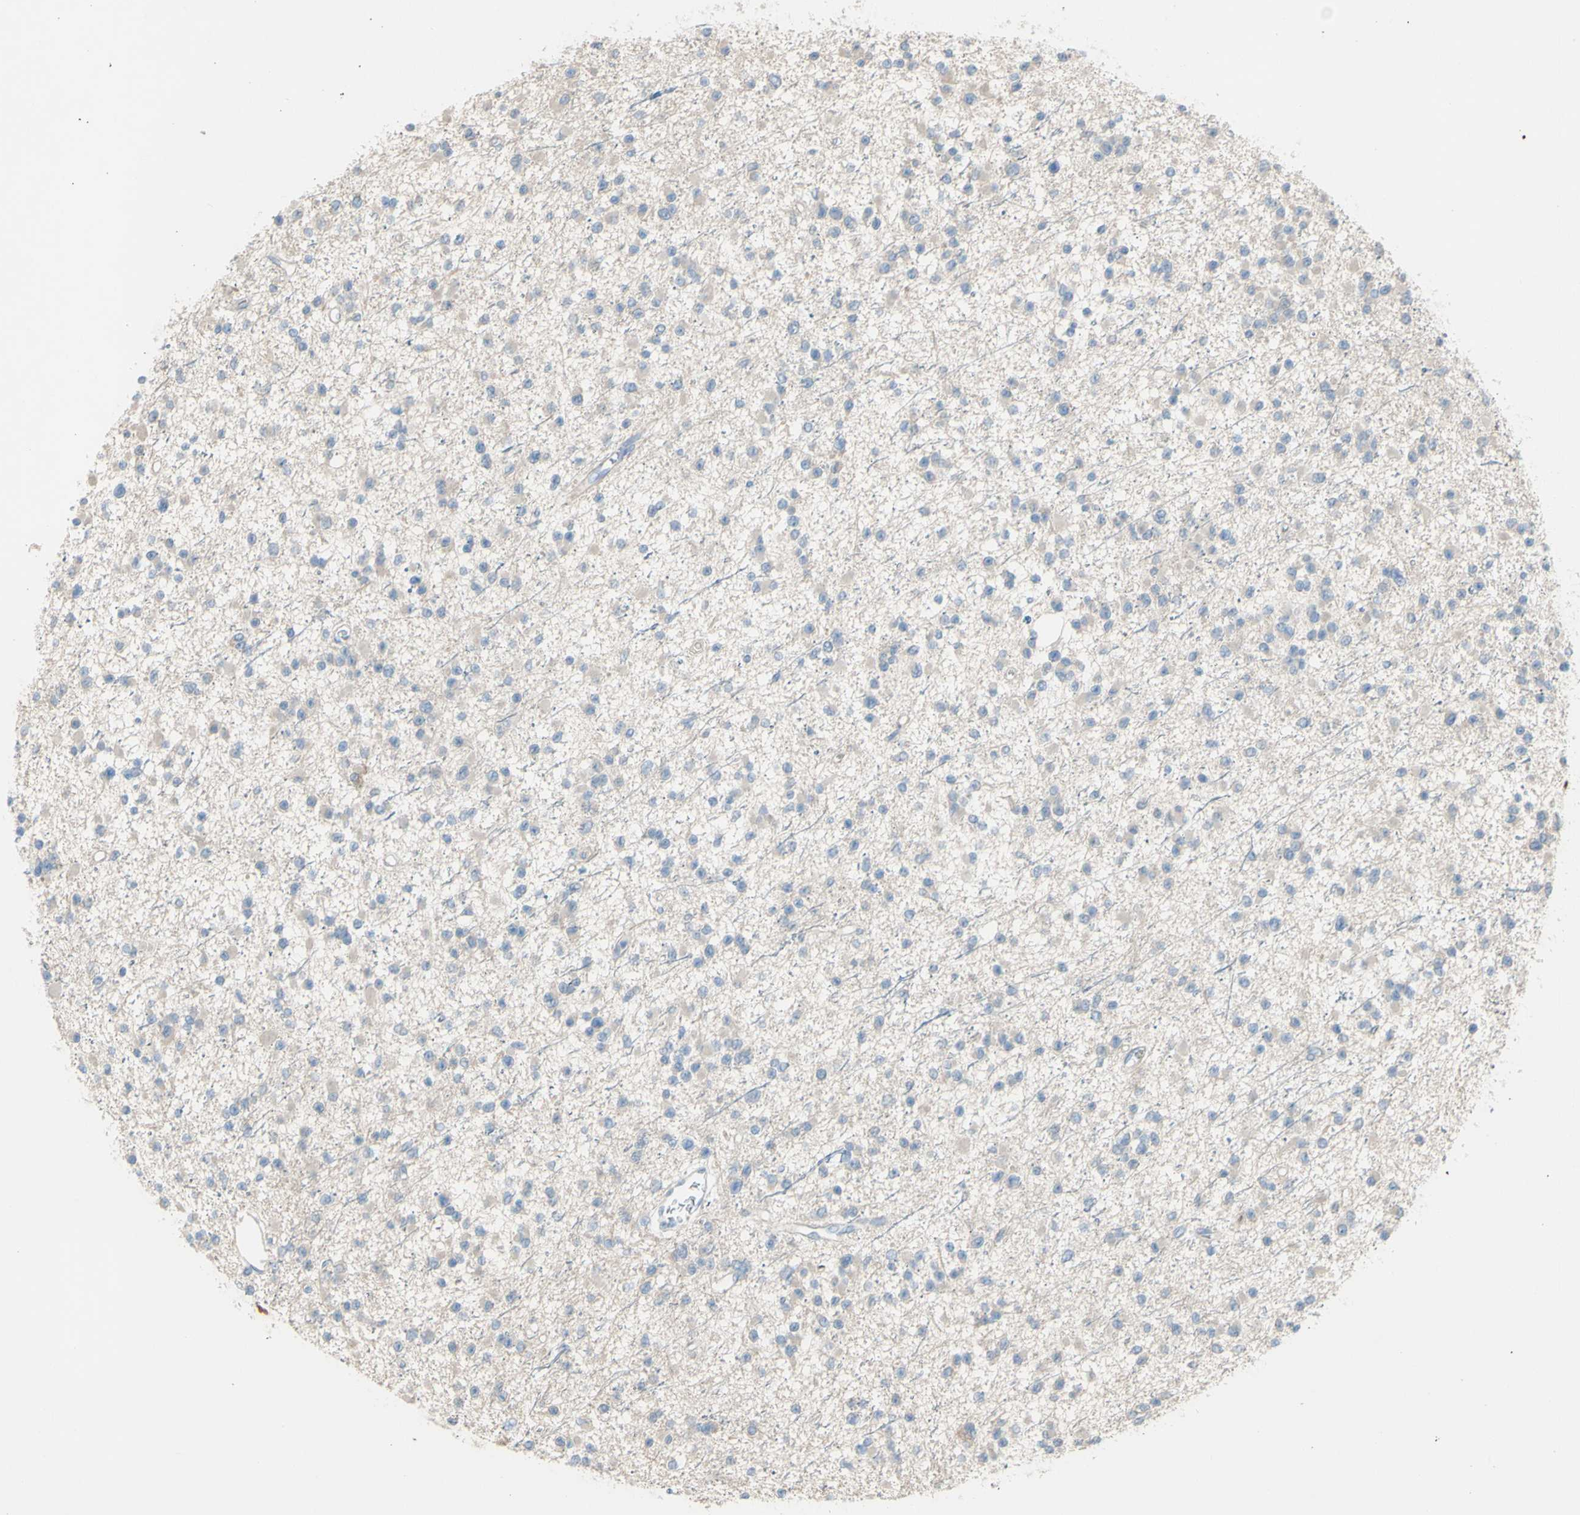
{"staining": {"intensity": "negative", "quantity": "none", "location": "none"}, "tissue": "glioma", "cell_type": "Tumor cells", "image_type": "cancer", "snomed": [{"axis": "morphology", "description": "Glioma, malignant, Low grade"}, {"axis": "topography", "description": "Brain"}], "caption": "IHC histopathology image of human glioma stained for a protein (brown), which displays no positivity in tumor cells. (IHC, brightfield microscopy, high magnification).", "gene": "ATRN", "patient": {"sex": "female", "age": 22}}